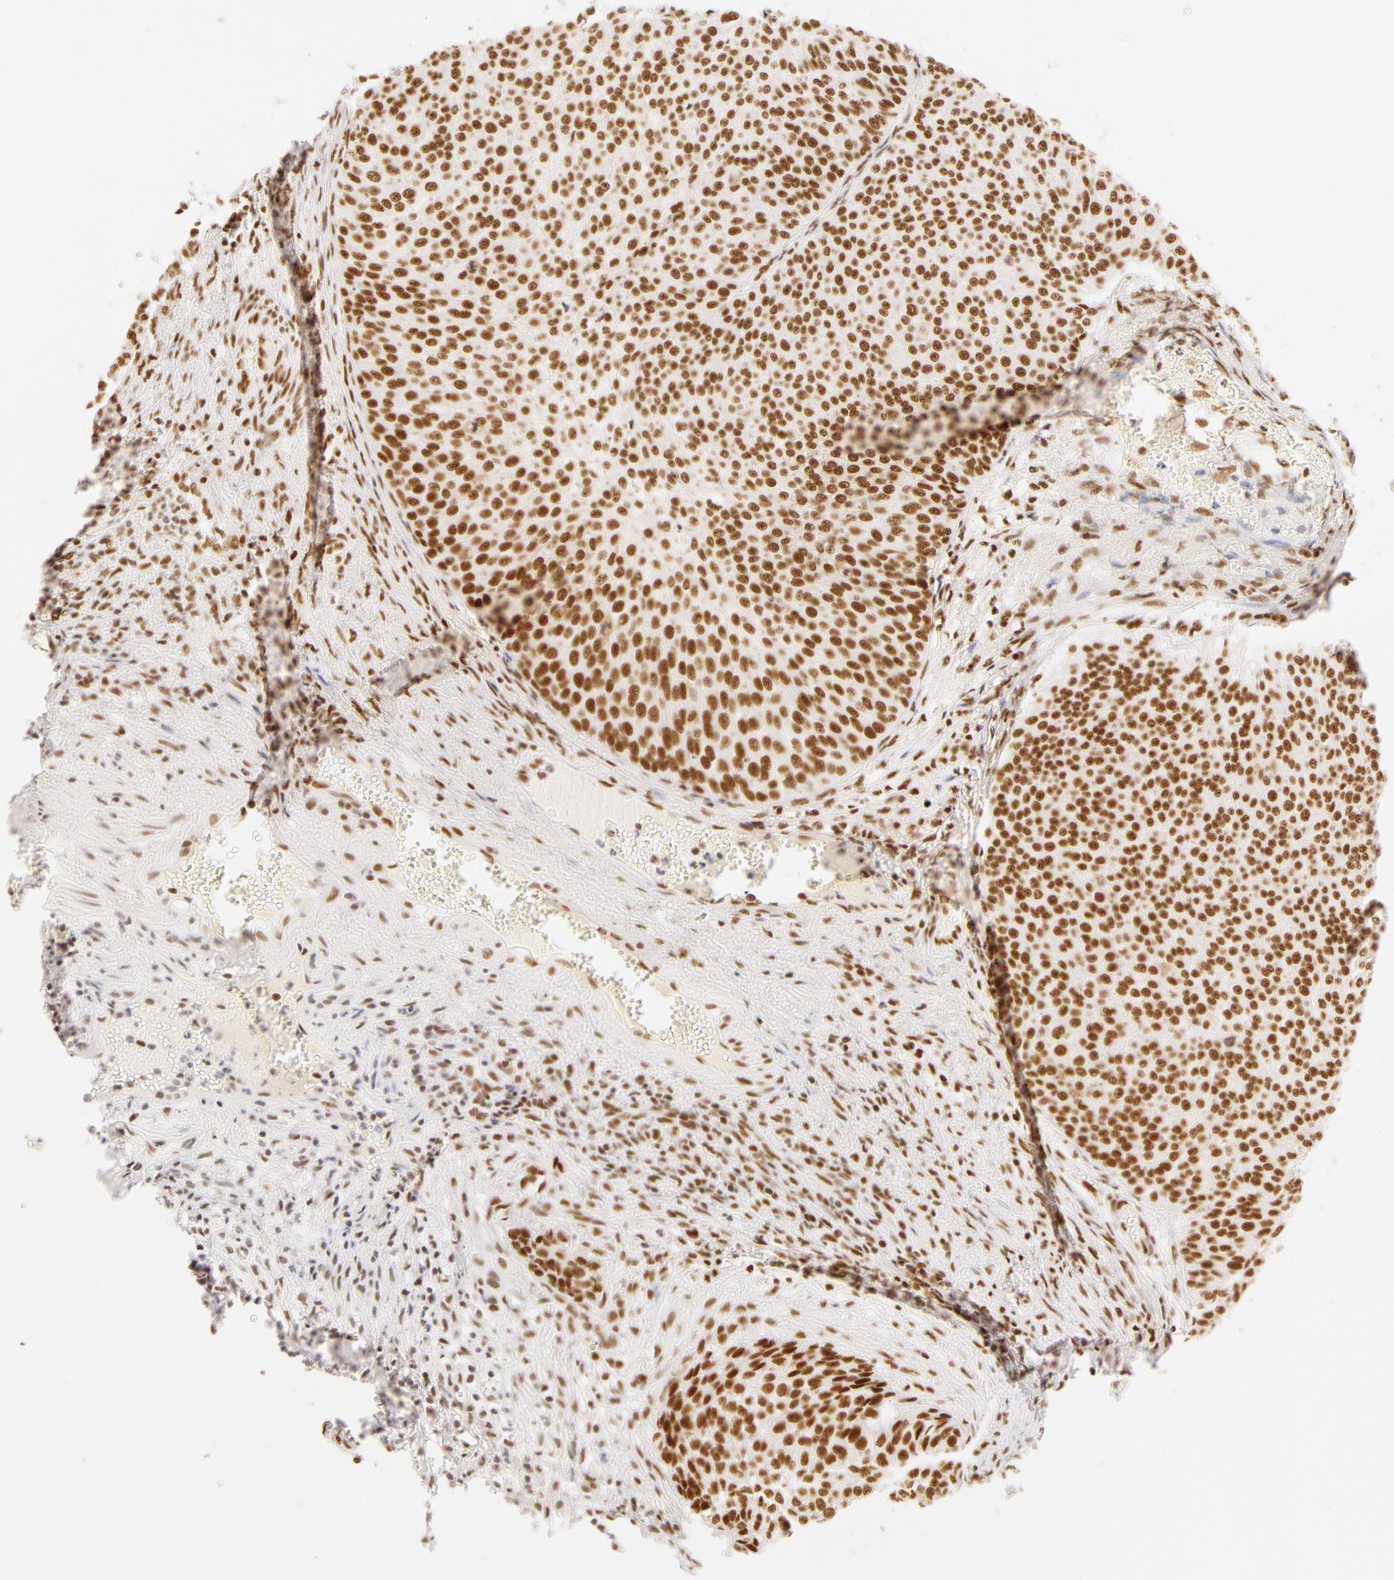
{"staining": {"intensity": "strong", "quantity": ">75%", "location": "nuclear"}, "tissue": "urothelial cancer", "cell_type": "Tumor cells", "image_type": "cancer", "snomed": [{"axis": "morphology", "description": "Urothelial carcinoma, Low grade"}, {"axis": "topography", "description": "Urinary bladder"}], "caption": "Immunohistochemical staining of human urothelial cancer reveals strong nuclear protein staining in approximately >75% of tumor cells.", "gene": "RBM39", "patient": {"sex": "male", "age": 84}}